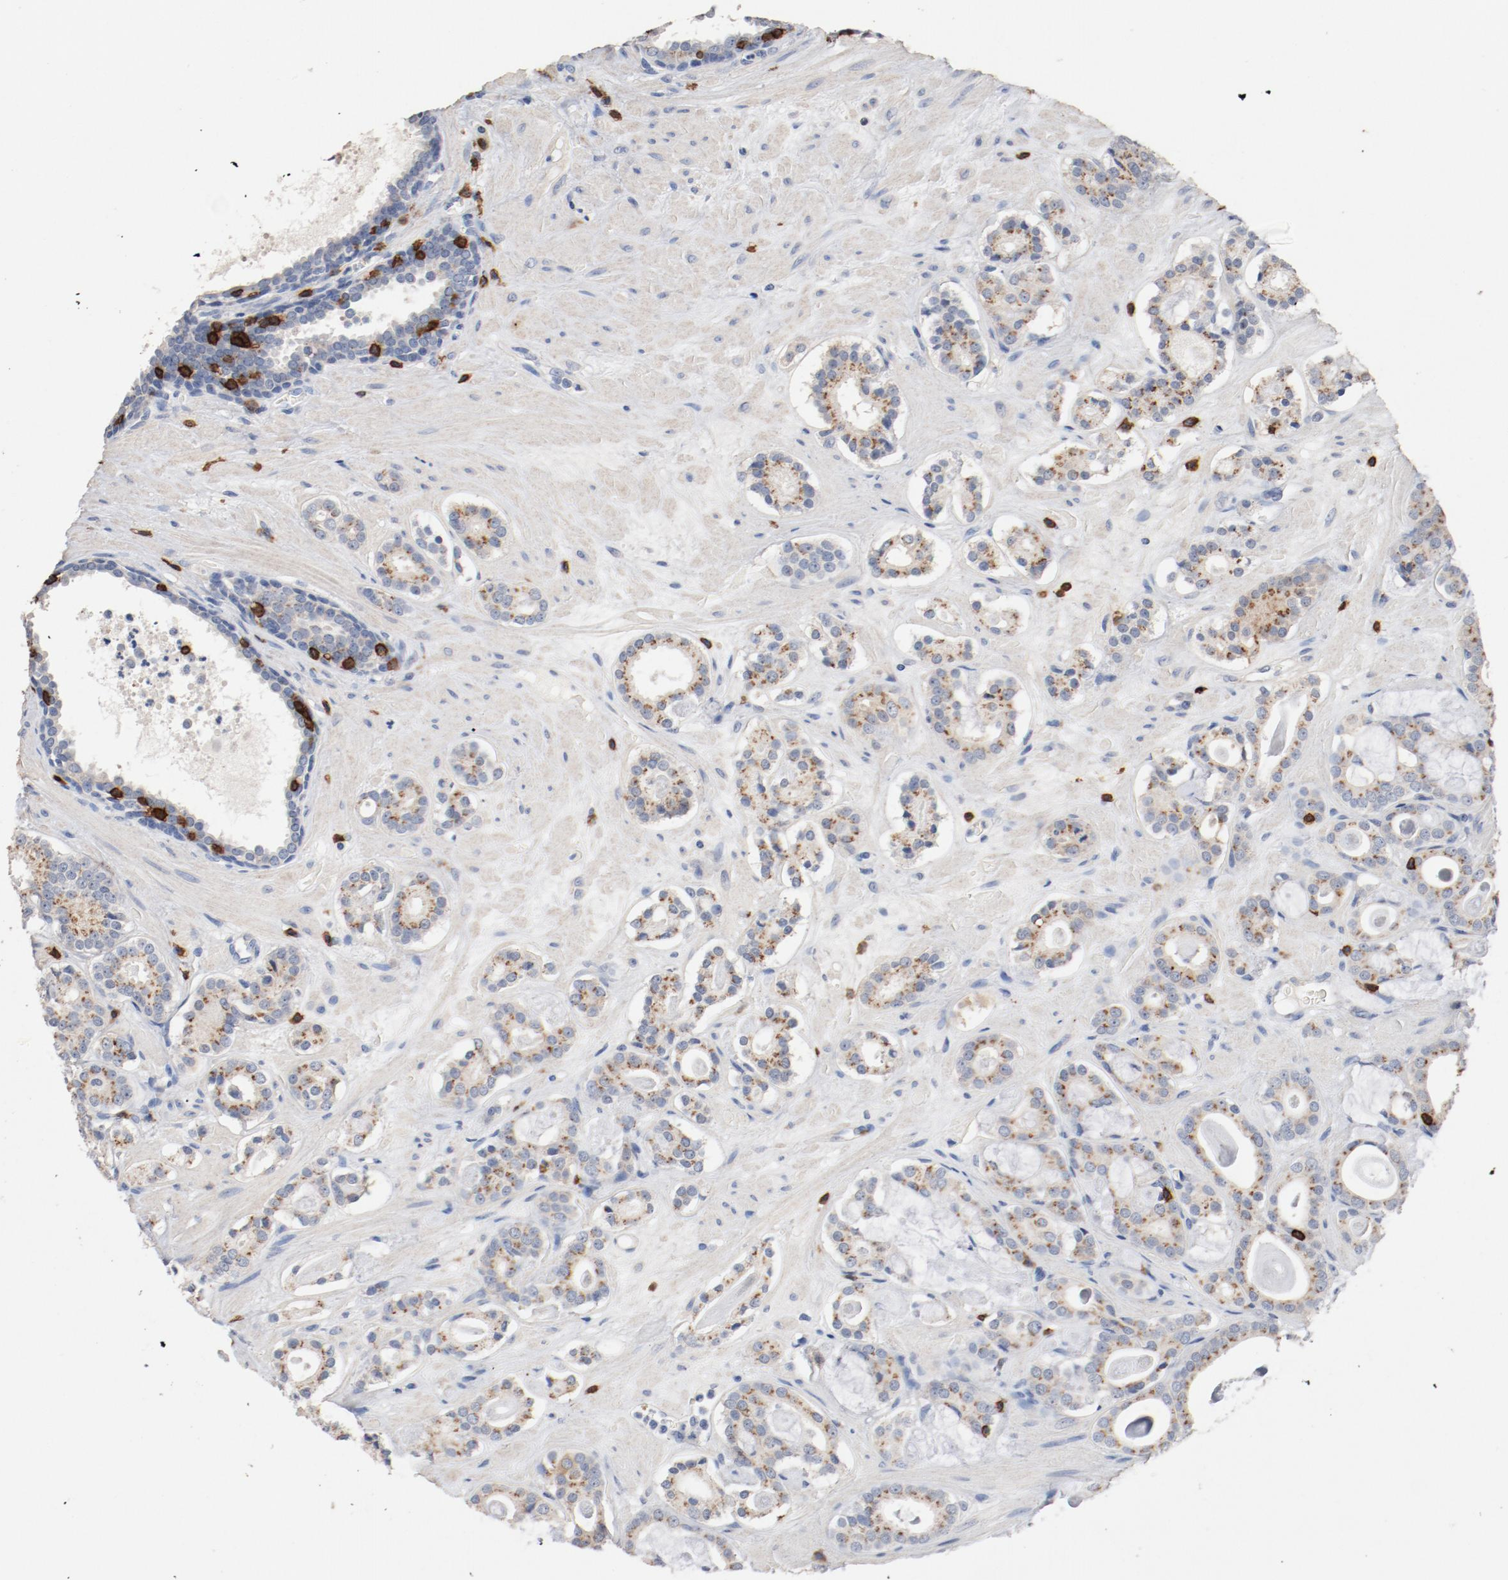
{"staining": {"intensity": "moderate", "quantity": ">75%", "location": "cytoplasmic/membranous"}, "tissue": "prostate cancer", "cell_type": "Tumor cells", "image_type": "cancer", "snomed": [{"axis": "morphology", "description": "Adenocarcinoma, Low grade"}, {"axis": "topography", "description": "Prostate"}], "caption": "This image shows IHC staining of prostate cancer (adenocarcinoma (low-grade)), with medium moderate cytoplasmic/membranous expression in approximately >75% of tumor cells.", "gene": "CD247", "patient": {"sex": "male", "age": 57}}